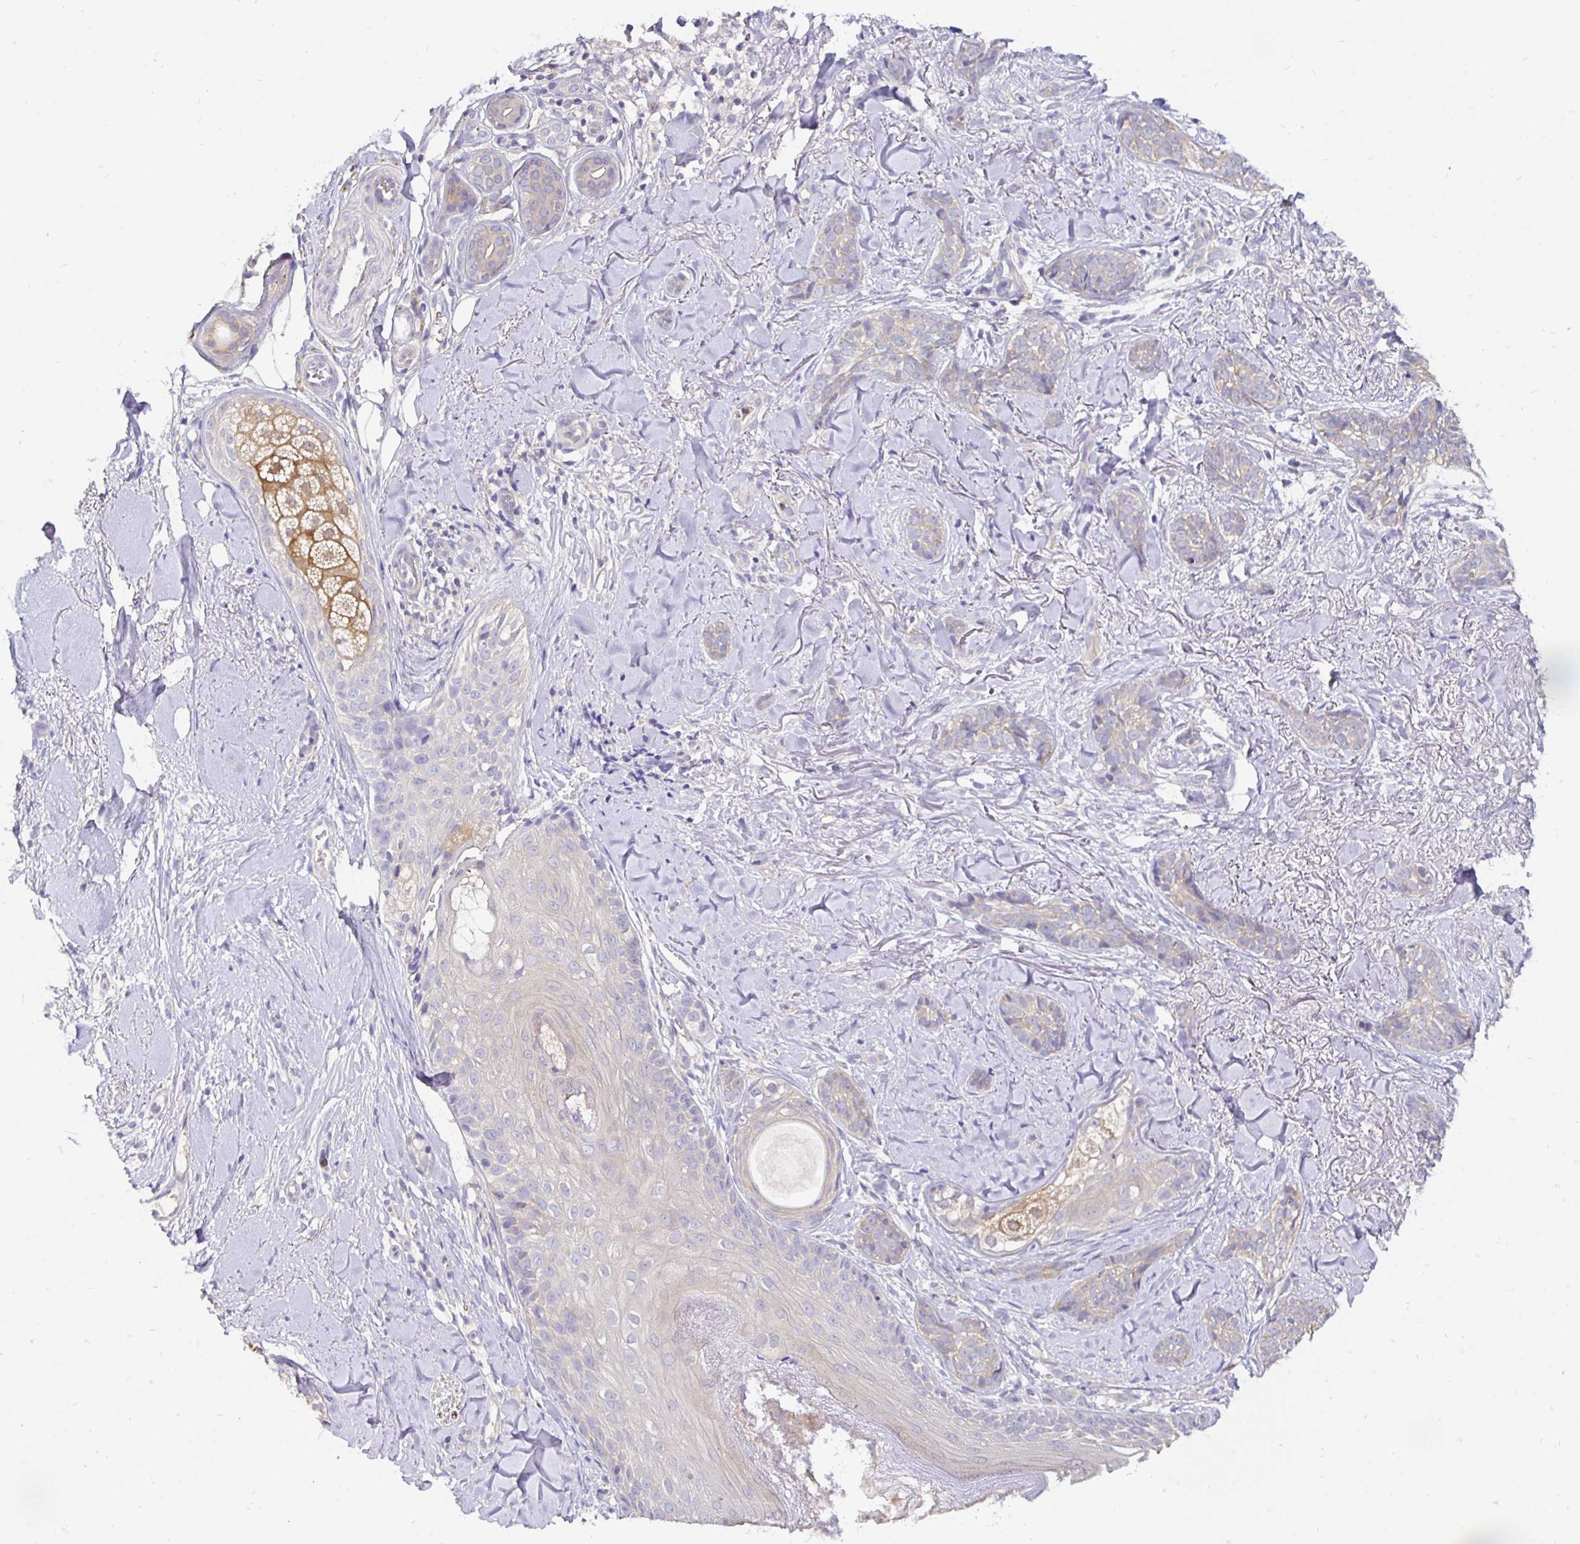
{"staining": {"intensity": "negative", "quantity": "none", "location": "none"}, "tissue": "skin cancer", "cell_type": "Tumor cells", "image_type": "cancer", "snomed": [{"axis": "morphology", "description": "Basal cell carcinoma"}, {"axis": "morphology", "description": "BCC, high aggressive"}, {"axis": "topography", "description": "Skin"}], "caption": "Histopathology image shows no significant protein staining in tumor cells of skin cancer (basal cell carcinoma).", "gene": "KIF21A", "patient": {"sex": "female", "age": 79}}